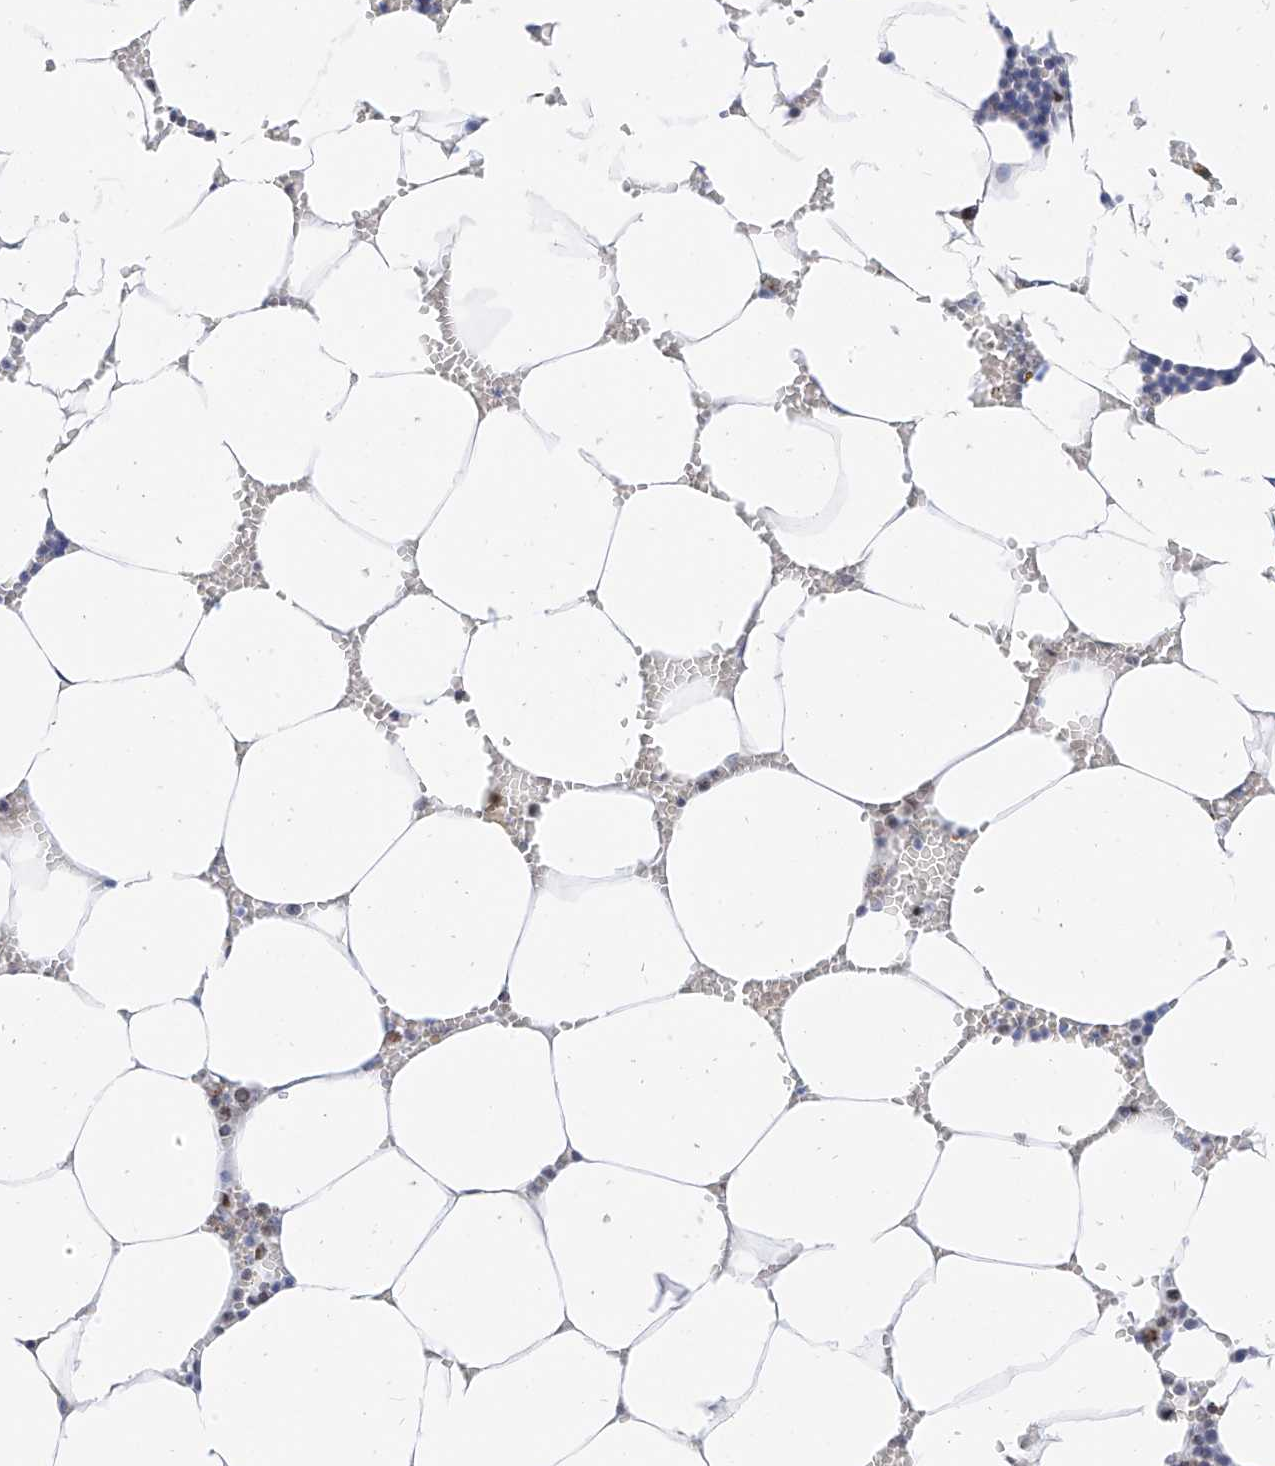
{"staining": {"intensity": "weak", "quantity": "<25%", "location": "cytoplasmic/membranous"}, "tissue": "bone marrow", "cell_type": "Hematopoietic cells", "image_type": "normal", "snomed": [{"axis": "morphology", "description": "Normal tissue, NOS"}, {"axis": "topography", "description": "Bone marrow"}], "caption": "Hematopoietic cells show no significant protein expression in unremarkable bone marrow.", "gene": "NALCN", "patient": {"sex": "male", "age": 70}}